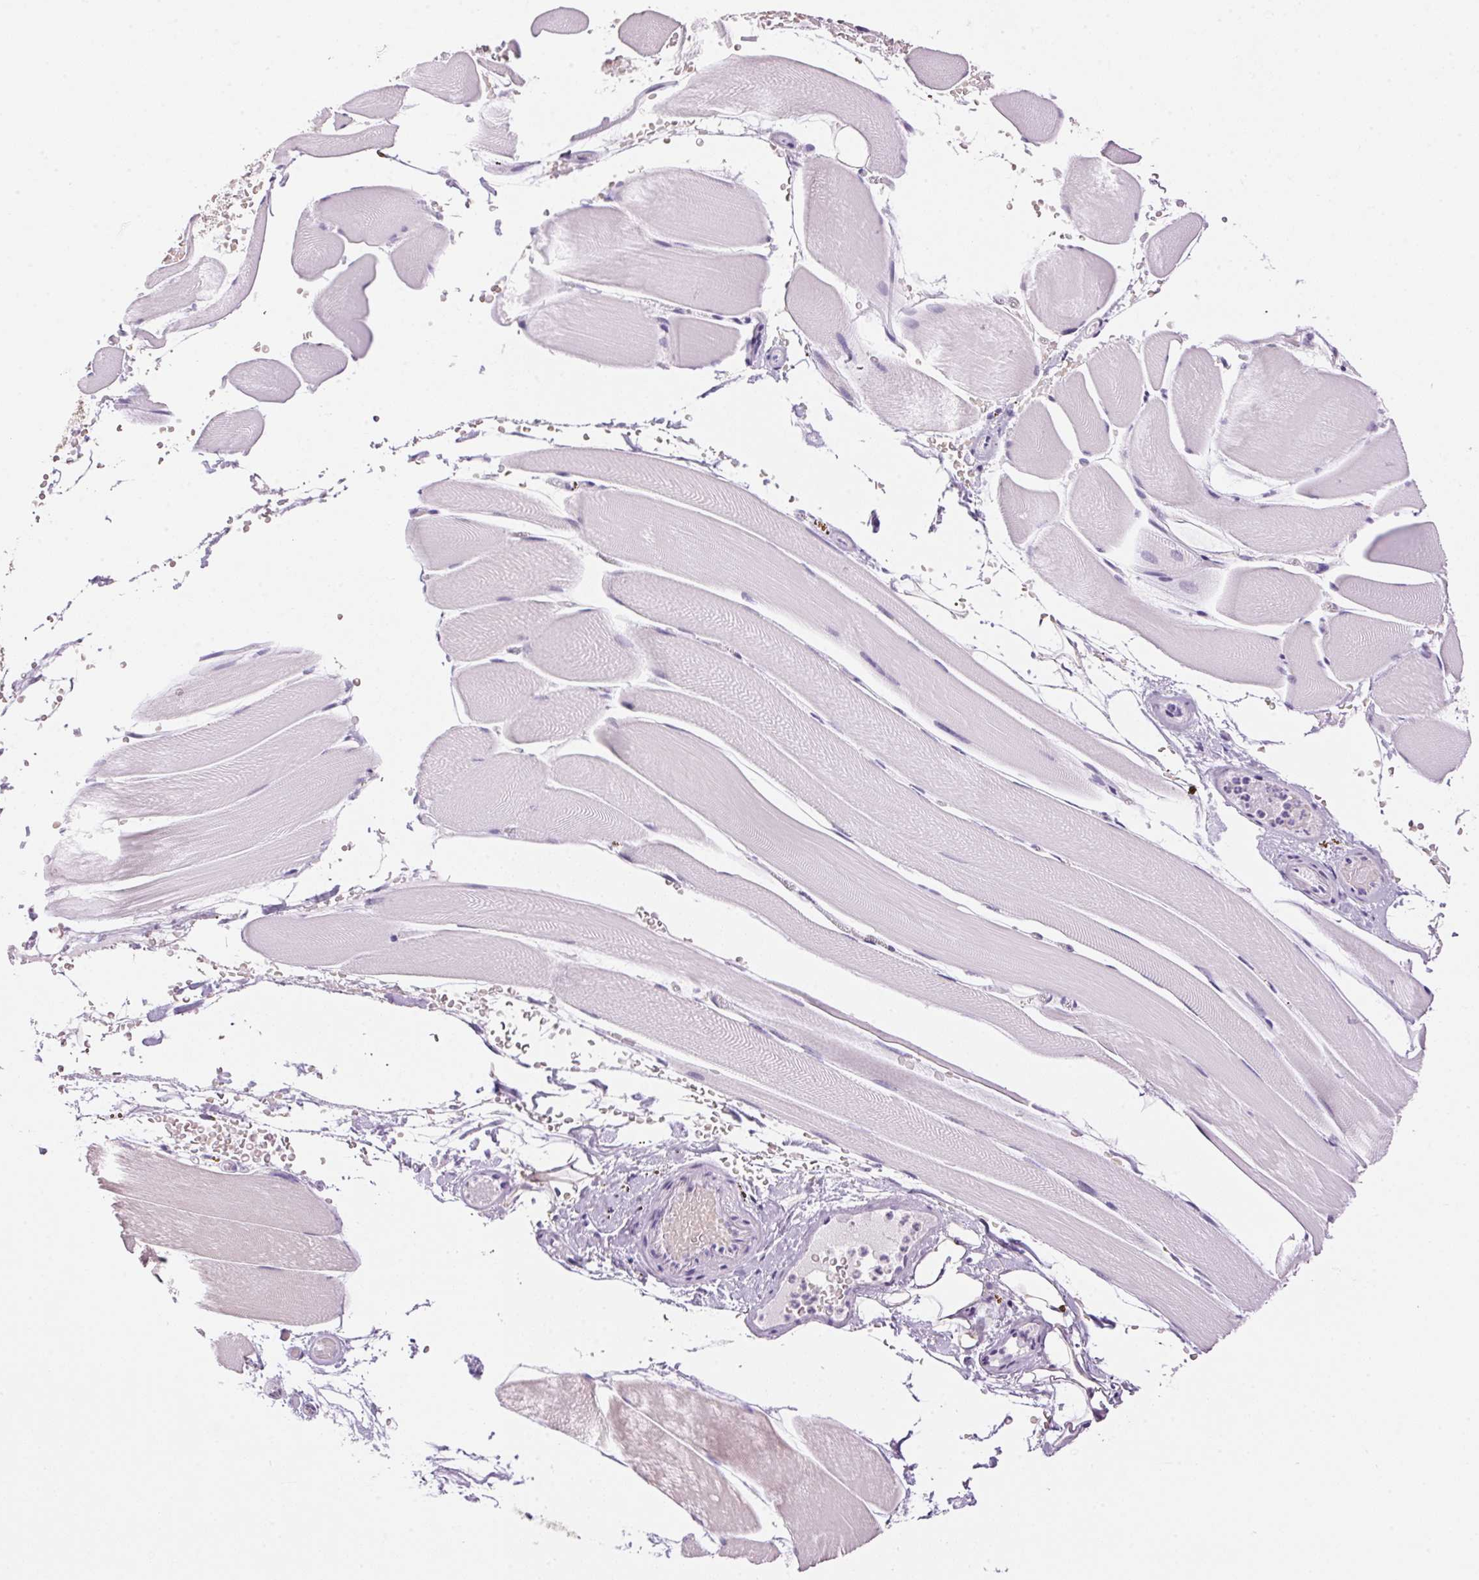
{"staining": {"intensity": "weak", "quantity": "<25%", "location": "cytoplasmic/membranous"}, "tissue": "skeletal muscle", "cell_type": "Myocytes", "image_type": "normal", "snomed": [{"axis": "morphology", "description": "Normal tissue, NOS"}, {"axis": "topography", "description": "Skeletal muscle"}], "caption": "Immunohistochemistry (IHC) image of unremarkable skeletal muscle: skeletal muscle stained with DAB (3,3'-diaminobenzidine) reveals no significant protein expression in myocytes.", "gene": "HSD17B2", "patient": {"sex": "female", "age": 37}}